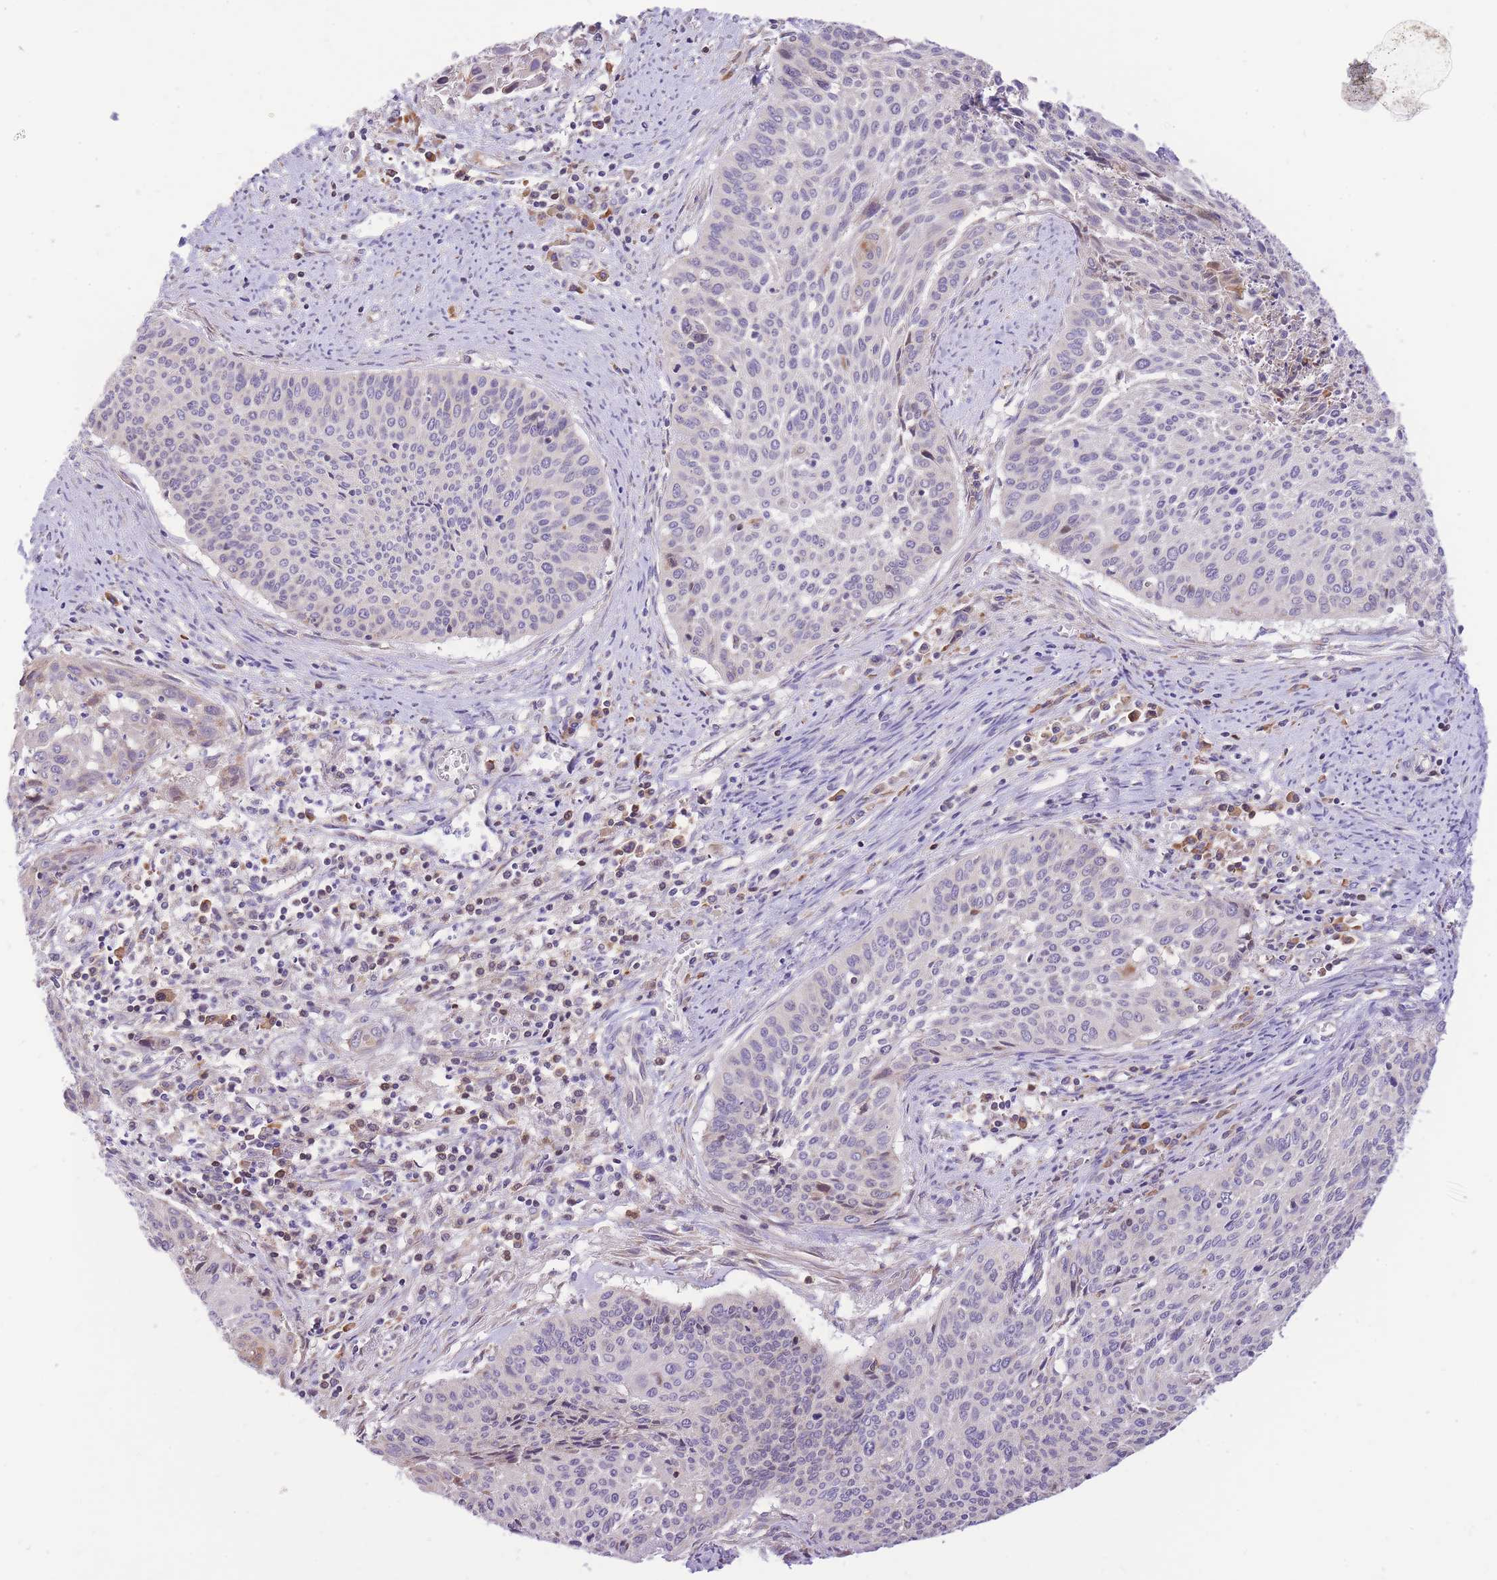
{"staining": {"intensity": "moderate", "quantity": "<25%", "location": "cytoplasmic/membranous"}, "tissue": "cervical cancer", "cell_type": "Tumor cells", "image_type": "cancer", "snomed": [{"axis": "morphology", "description": "Squamous cell carcinoma, NOS"}, {"axis": "topography", "description": "Cervix"}], "caption": "Protein analysis of squamous cell carcinoma (cervical) tissue shows moderate cytoplasmic/membranous expression in about <25% of tumor cells. (Brightfield microscopy of DAB IHC at high magnification).", "gene": "TOPAZ1", "patient": {"sex": "female", "age": 55}}